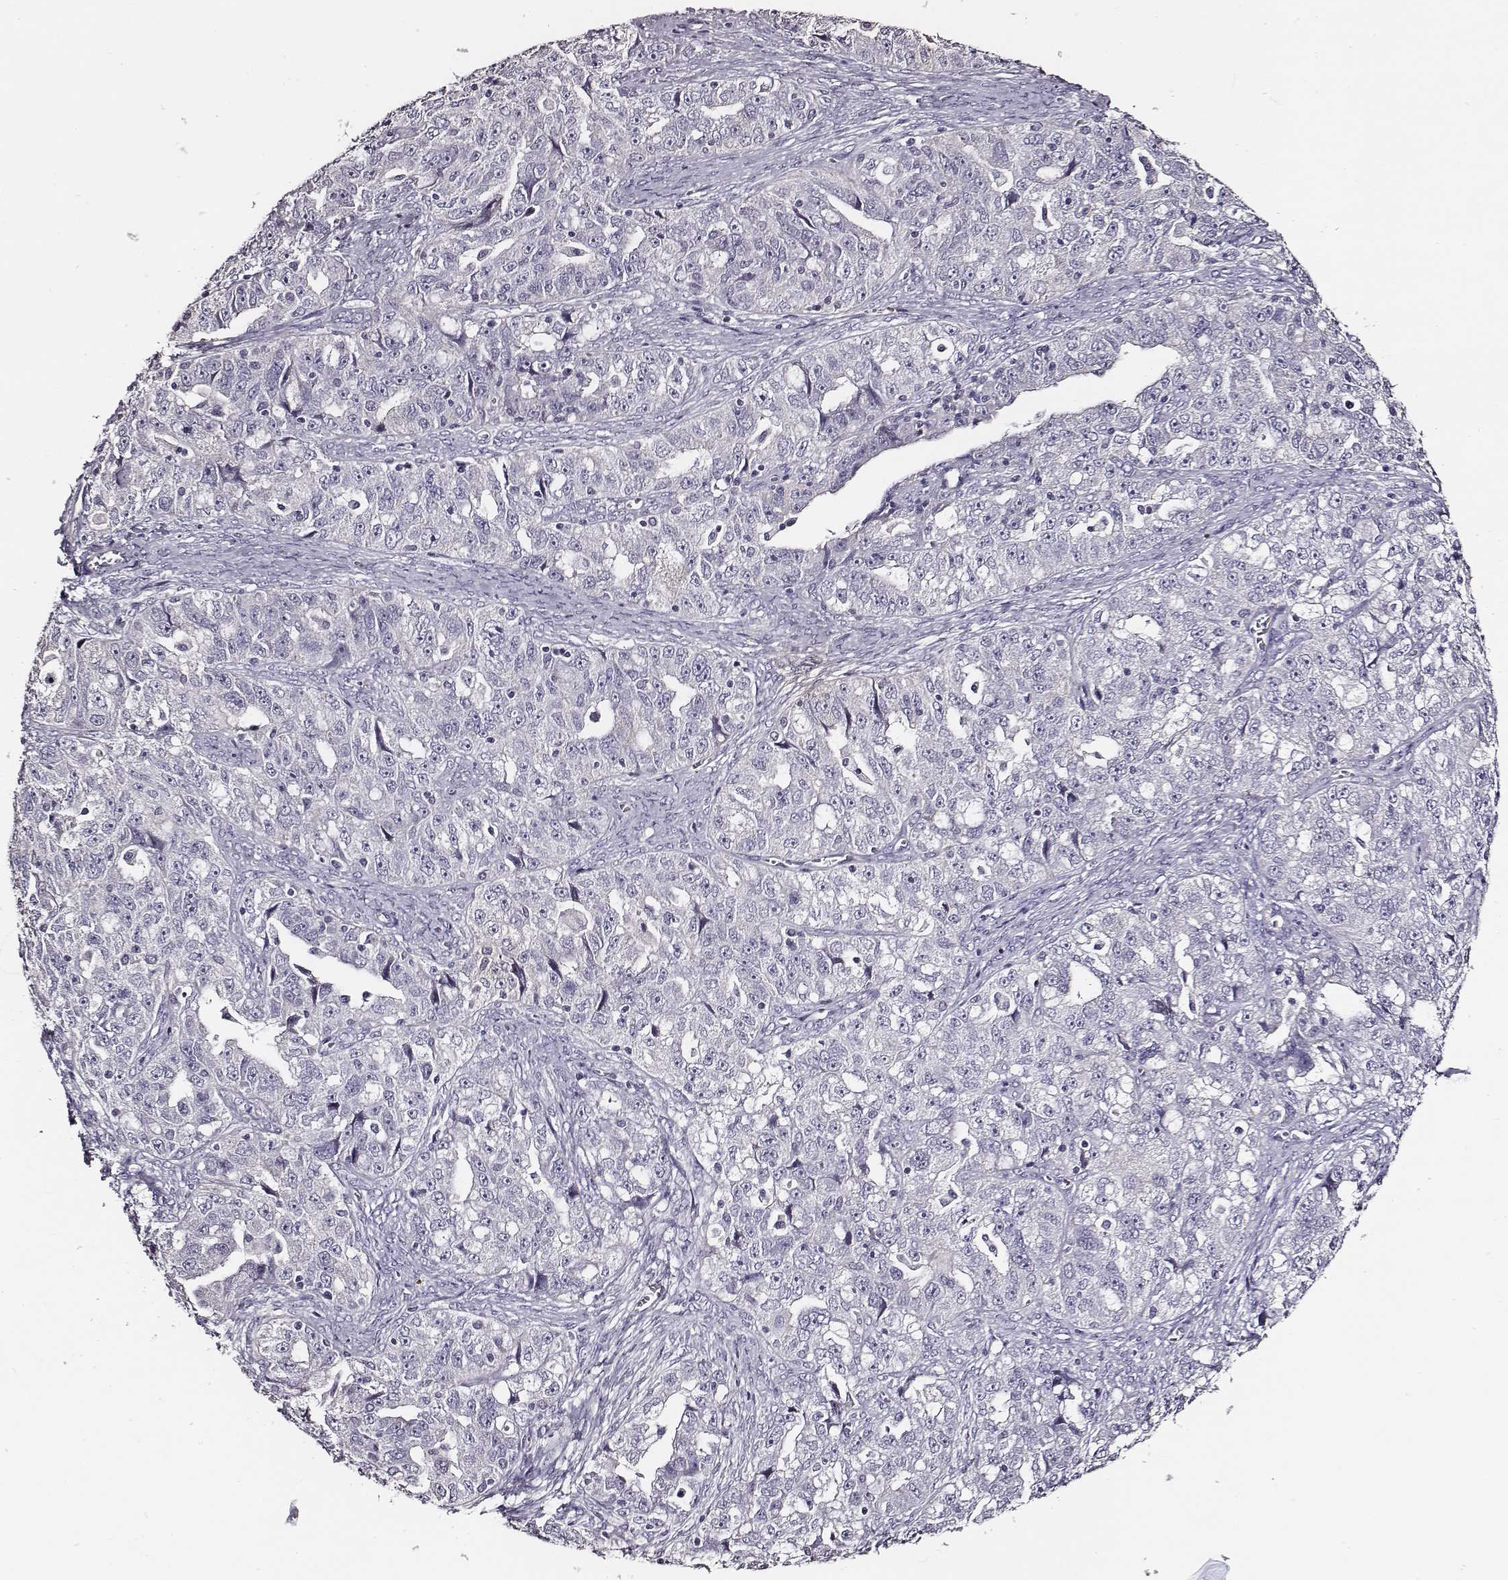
{"staining": {"intensity": "negative", "quantity": "none", "location": "none"}, "tissue": "ovarian cancer", "cell_type": "Tumor cells", "image_type": "cancer", "snomed": [{"axis": "morphology", "description": "Cystadenocarcinoma, serous, NOS"}, {"axis": "topography", "description": "Ovary"}], "caption": "The immunohistochemistry micrograph has no significant staining in tumor cells of ovarian serous cystadenocarcinoma tissue.", "gene": "AADAT", "patient": {"sex": "female", "age": 51}}